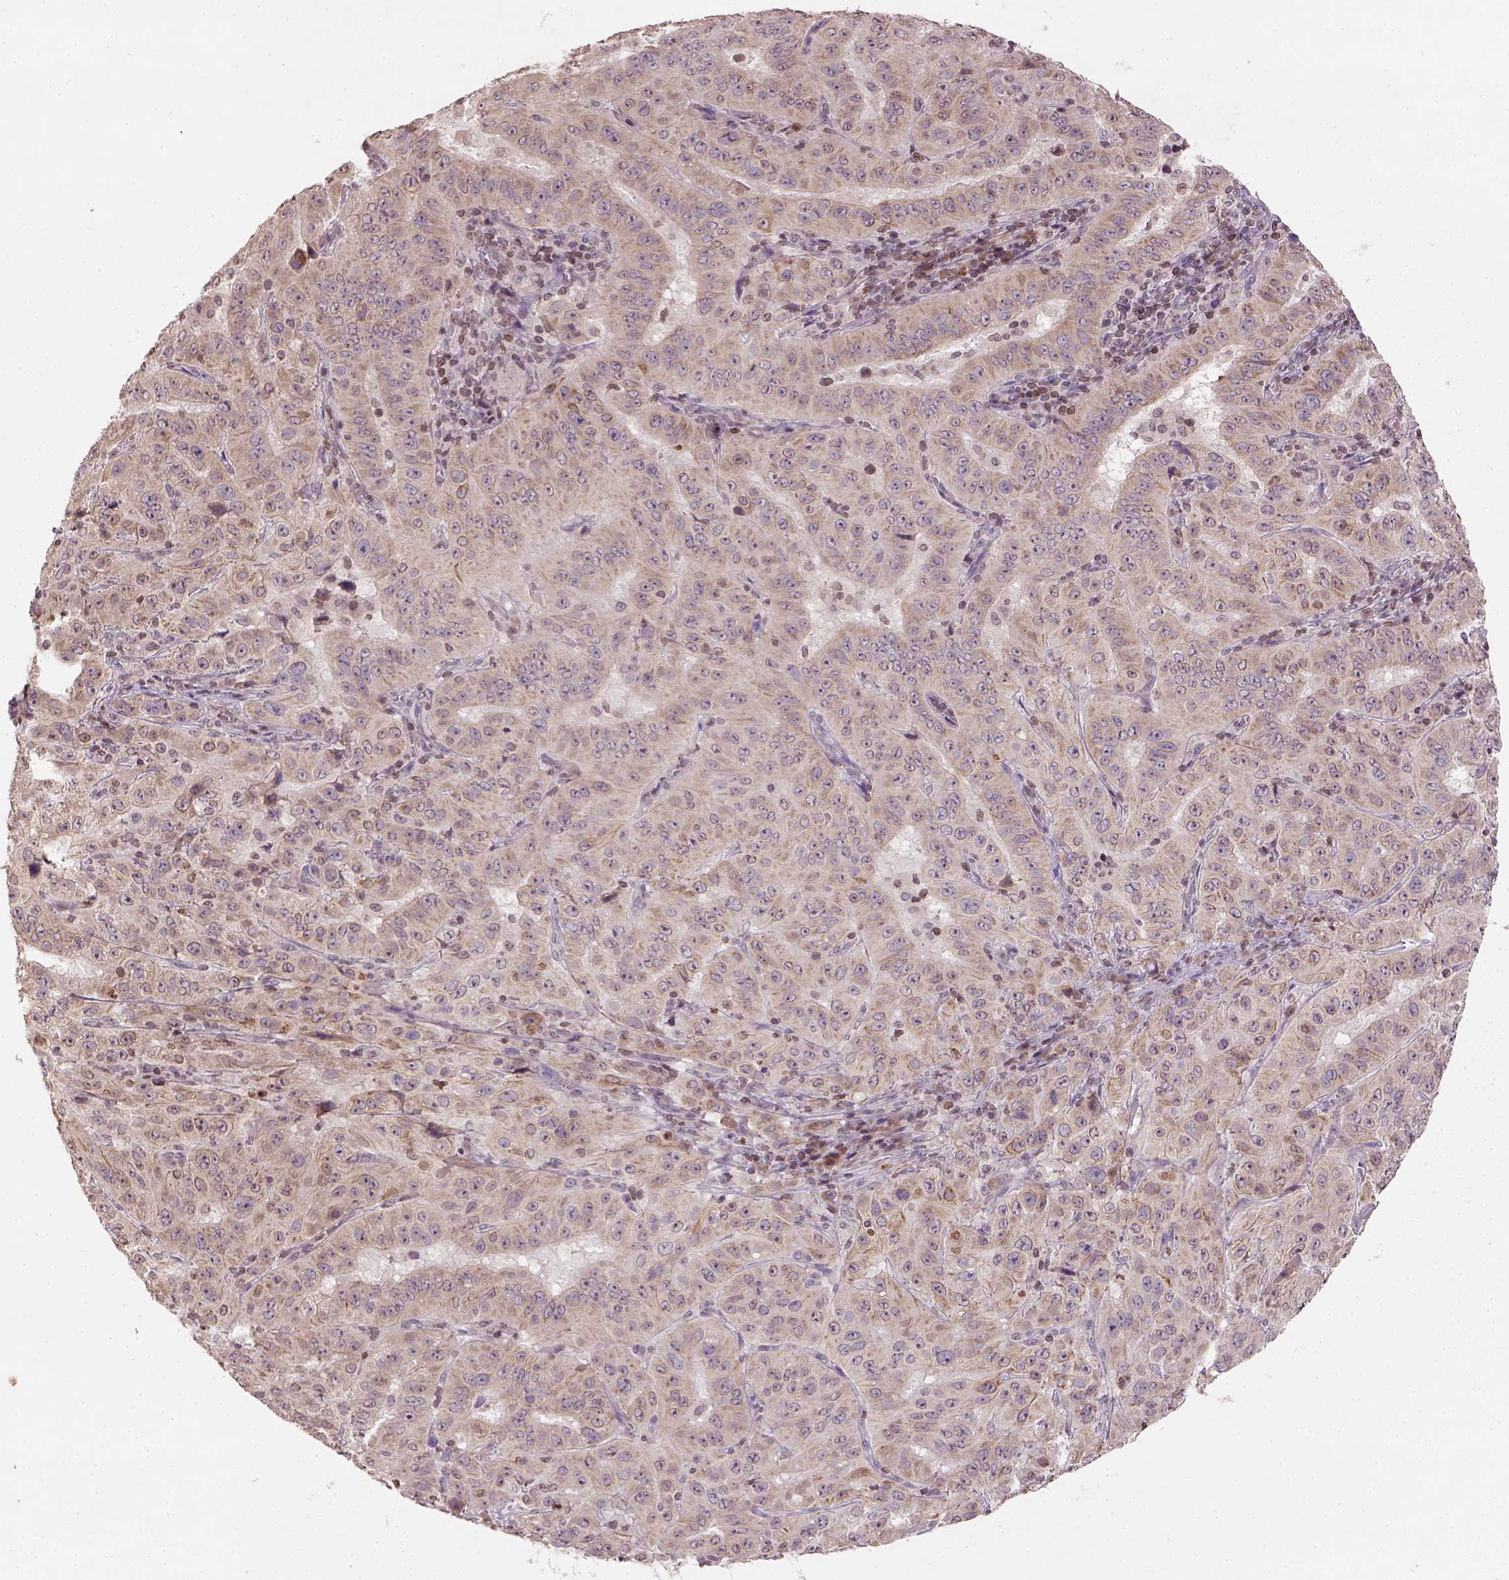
{"staining": {"intensity": "weak", "quantity": ">75%", "location": "cytoplasmic/membranous"}, "tissue": "pancreatic cancer", "cell_type": "Tumor cells", "image_type": "cancer", "snomed": [{"axis": "morphology", "description": "Adenocarcinoma, NOS"}, {"axis": "topography", "description": "Pancreas"}], "caption": "Protein analysis of pancreatic cancer tissue shows weak cytoplasmic/membranous staining in about >75% of tumor cells.", "gene": "NUDT3", "patient": {"sex": "male", "age": 63}}